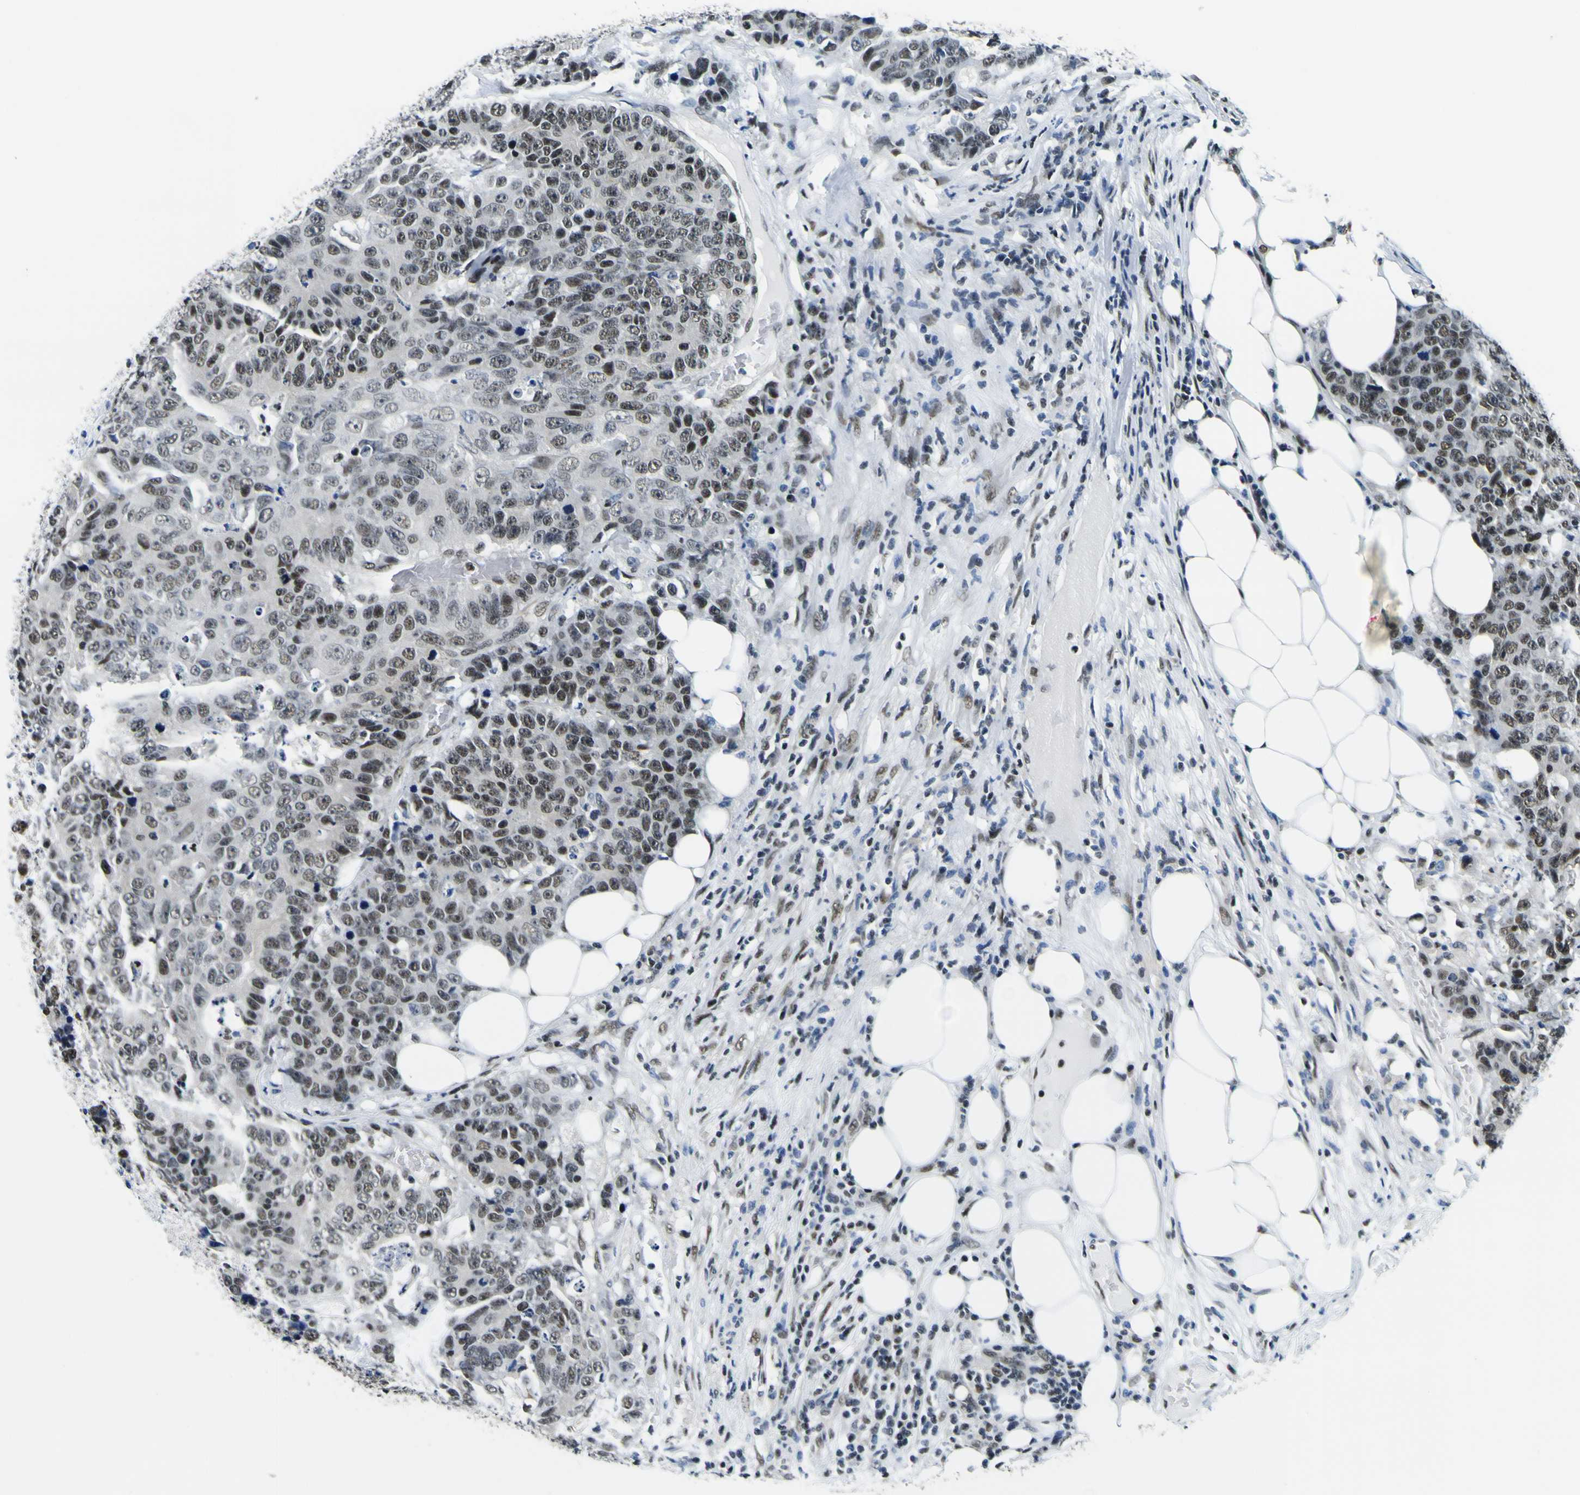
{"staining": {"intensity": "strong", "quantity": ">75%", "location": "nuclear"}, "tissue": "colorectal cancer", "cell_type": "Tumor cells", "image_type": "cancer", "snomed": [{"axis": "morphology", "description": "Adenocarcinoma, NOS"}, {"axis": "topography", "description": "Colon"}], "caption": "Colorectal cancer stained with immunohistochemistry demonstrates strong nuclear staining in about >75% of tumor cells.", "gene": "SP1", "patient": {"sex": "female", "age": 86}}